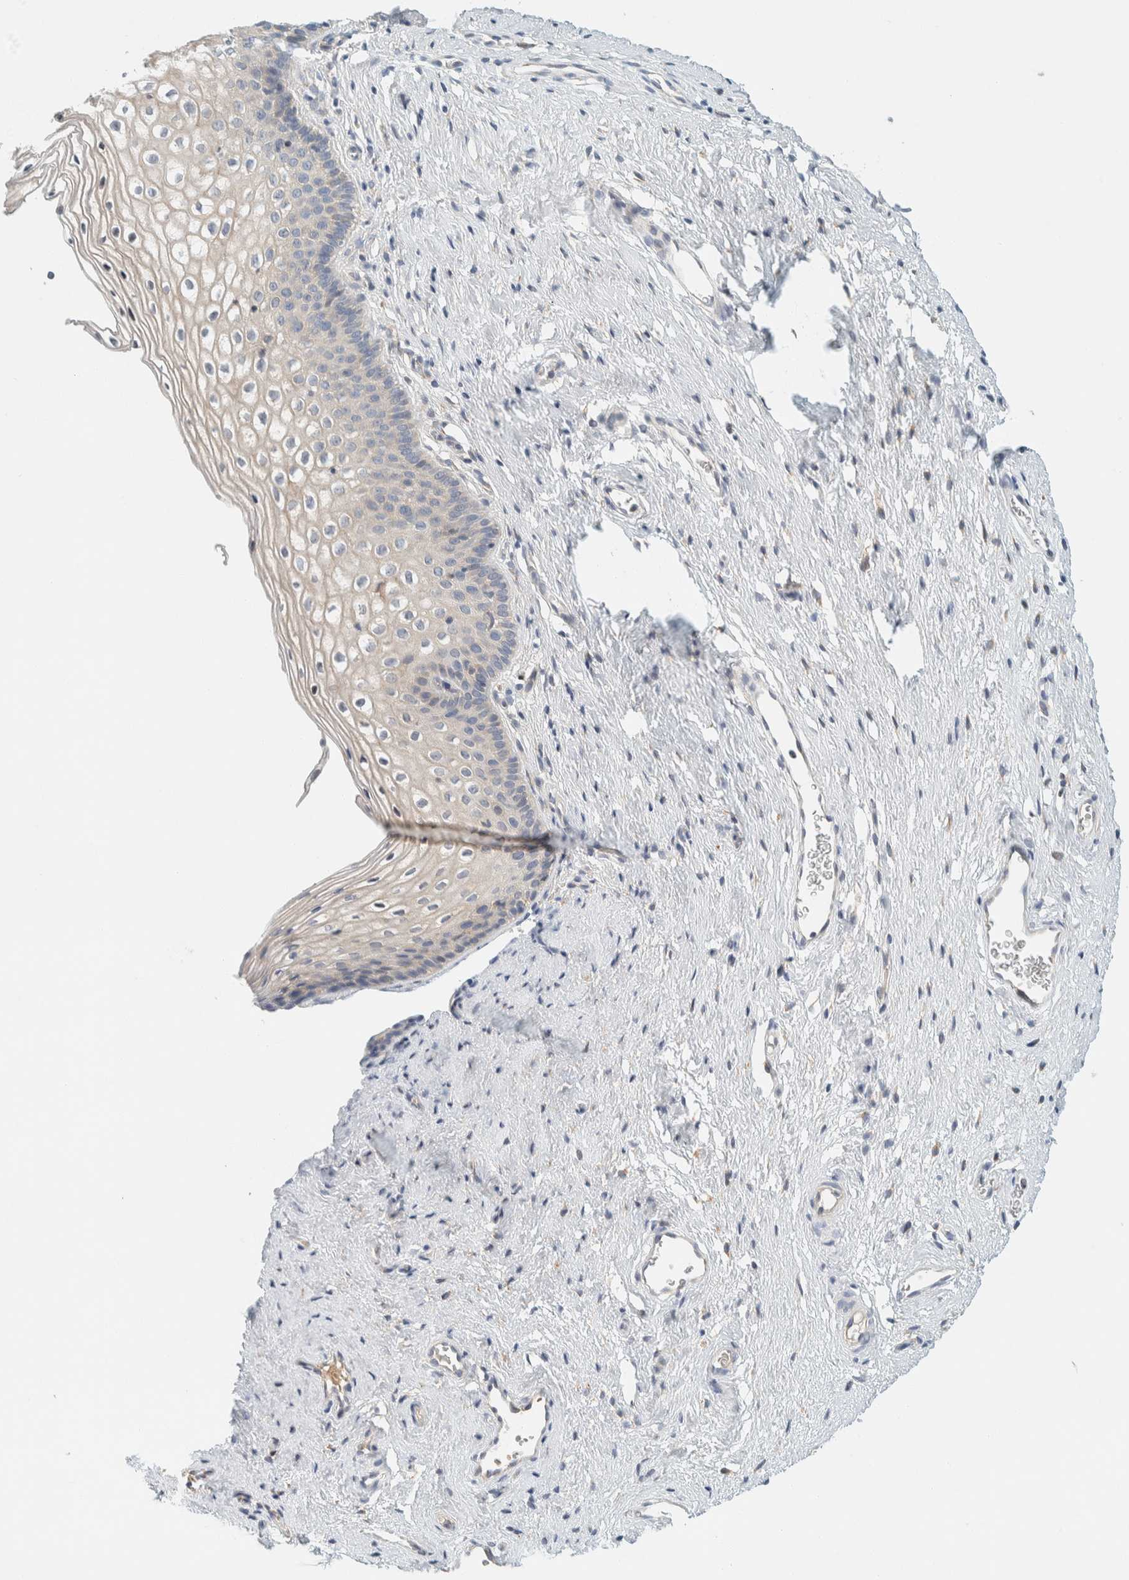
{"staining": {"intensity": "moderate", "quantity": ">75%", "location": "cytoplasmic/membranous"}, "tissue": "cervix", "cell_type": "Glandular cells", "image_type": "normal", "snomed": [{"axis": "morphology", "description": "Normal tissue, NOS"}, {"axis": "topography", "description": "Cervix"}], "caption": "Approximately >75% of glandular cells in normal cervix demonstrate moderate cytoplasmic/membranous protein expression as visualized by brown immunohistochemical staining.", "gene": "SUMF2", "patient": {"sex": "female", "age": 27}}